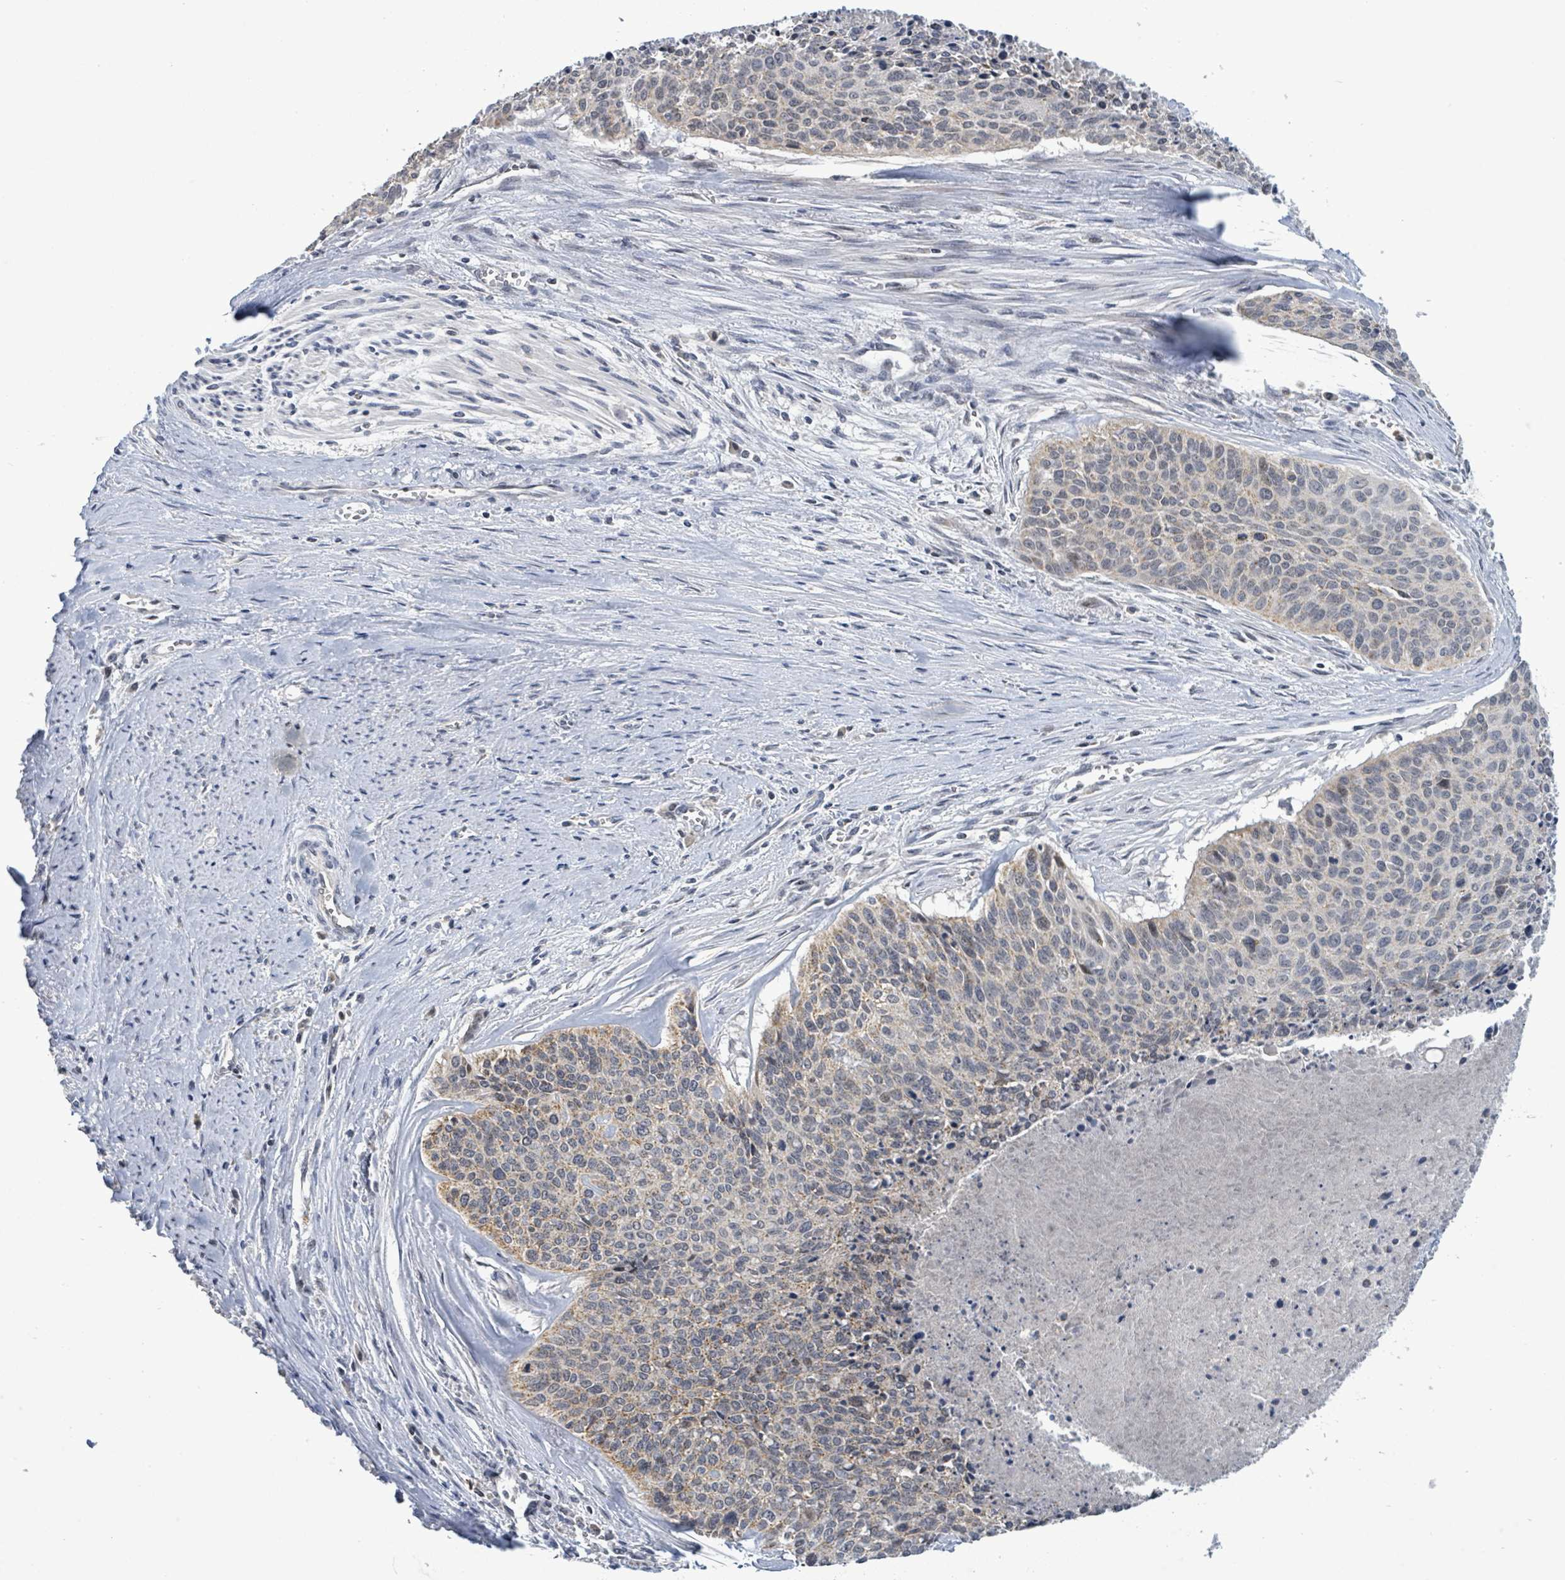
{"staining": {"intensity": "weak", "quantity": "25%-75%", "location": "cytoplasmic/membranous"}, "tissue": "cervical cancer", "cell_type": "Tumor cells", "image_type": "cancer", "snomed": [{"axis": "morphology", "description": "Squamous cell carcinoma, NOS"}, {"axis": "topography", "description": "Cervix"}], "caption": "Weak cytoplasmic/membranous protein staining is appreciated in about 25%-75% of tumor cells in cervical cancer (squamous cell carcinoma).", "gene": "COQ10B", "patient": {"sex": "female", "age": 55}}